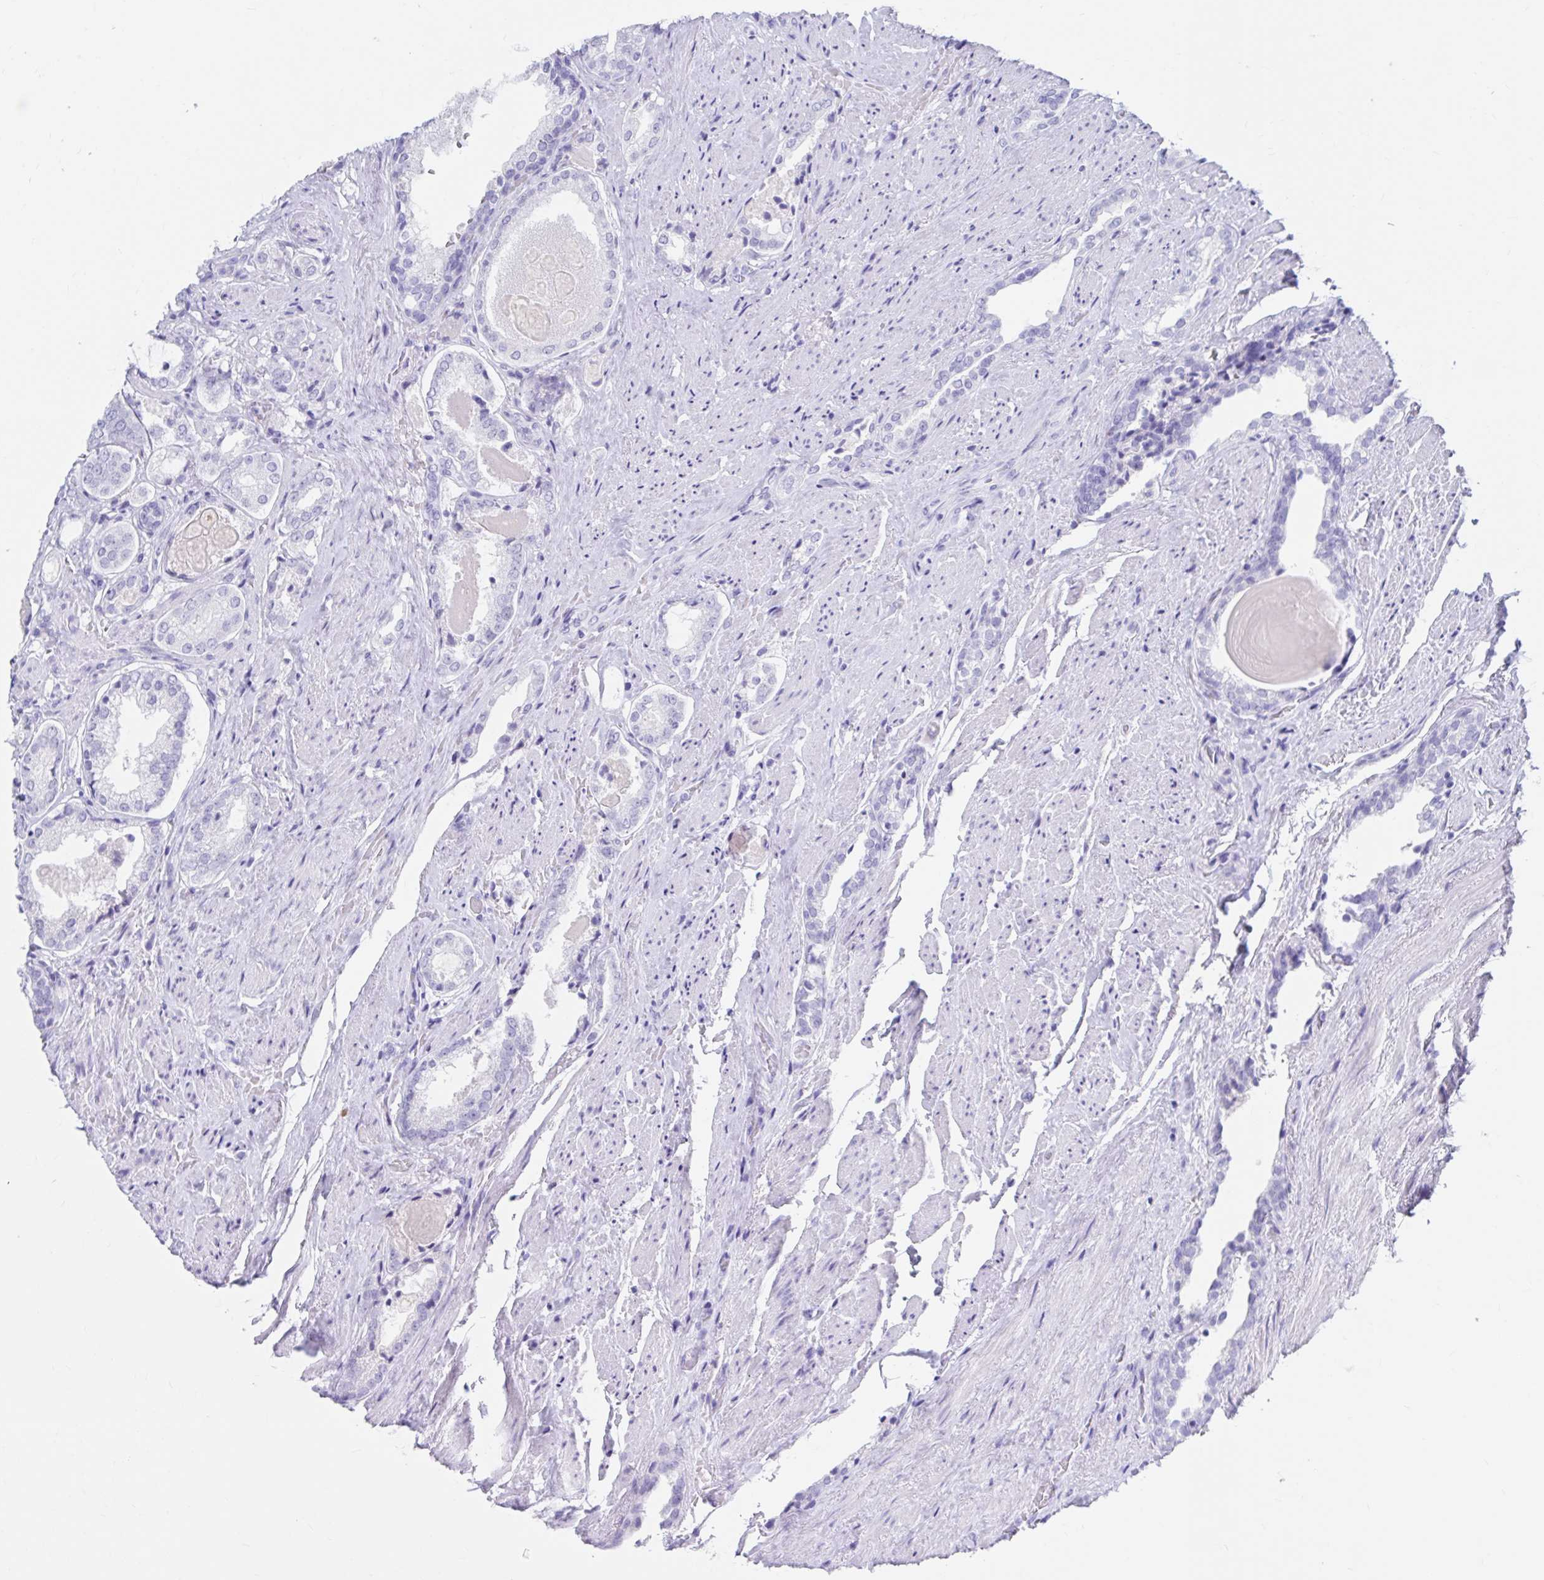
{"staining": {"intensity": "negative", "quantity": "none", "location": "none"}, "tissue": "prostate cancer", "cell_type": "Tumor cells", "image_type": "cancer", "snomed": [{"axis": "morphology", "description": "Adenocarcinoma, High grade"}, {"axis": "topography", "description": "Prostate"}], "caption": "This histopathology image is of prostate adenocarcinoma (high-grade) stained with IHC to label a protein in brown with the nuclei are counter-stained blue. There is no positivity in tumor cells. (Brightfield microscopy of DAB immunohistochemistry (IHC) at high magnification).", "gene": "DPEP3", "patient": {"sex": "male", "age": 65}}